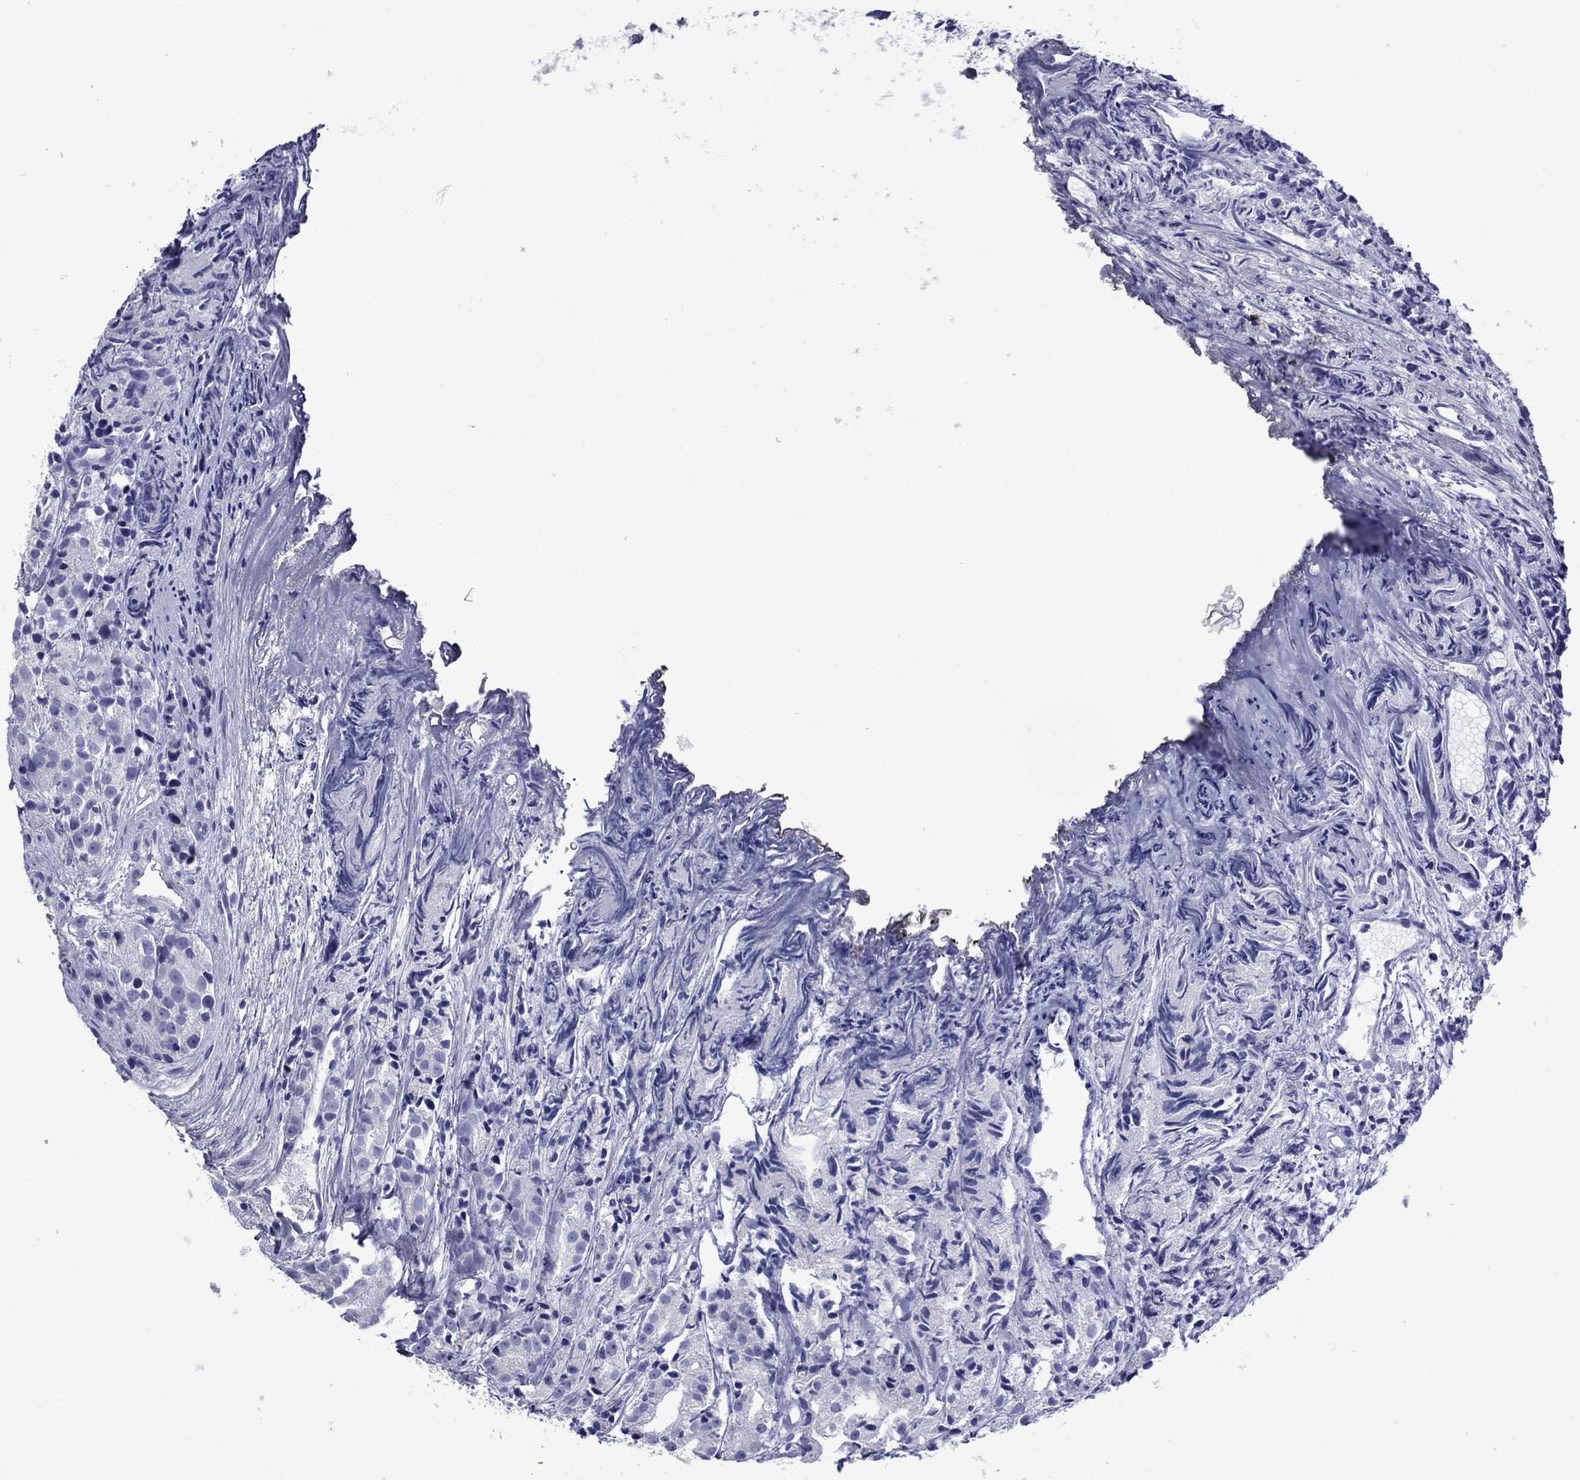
{"staining": {"intensity": "negative", "quantity": "none", "location": "none"}, "tissue": "prostate cancer", "cell_type": "Tumor cells", "image_type": "cancer", "snomed": [{"axis": "morphology", "description": "Adenocarcinoma, Medium grade"}, {"axis": "topography", "description": "Prostate"}], "caption": "Immunohistochemistry histopathology image of neoplastic tissue: prostate cancer (medium-grade adenocarcinoma) stained with DAB (3,3'-diaminobenzidine) demonstrates no significant protein staining in tumor cells. (DAB immunohistochemistry with hematoxylin counter stain).", "gene": "PIWIL1", "patient": {"sex": "male", "age": 74}}